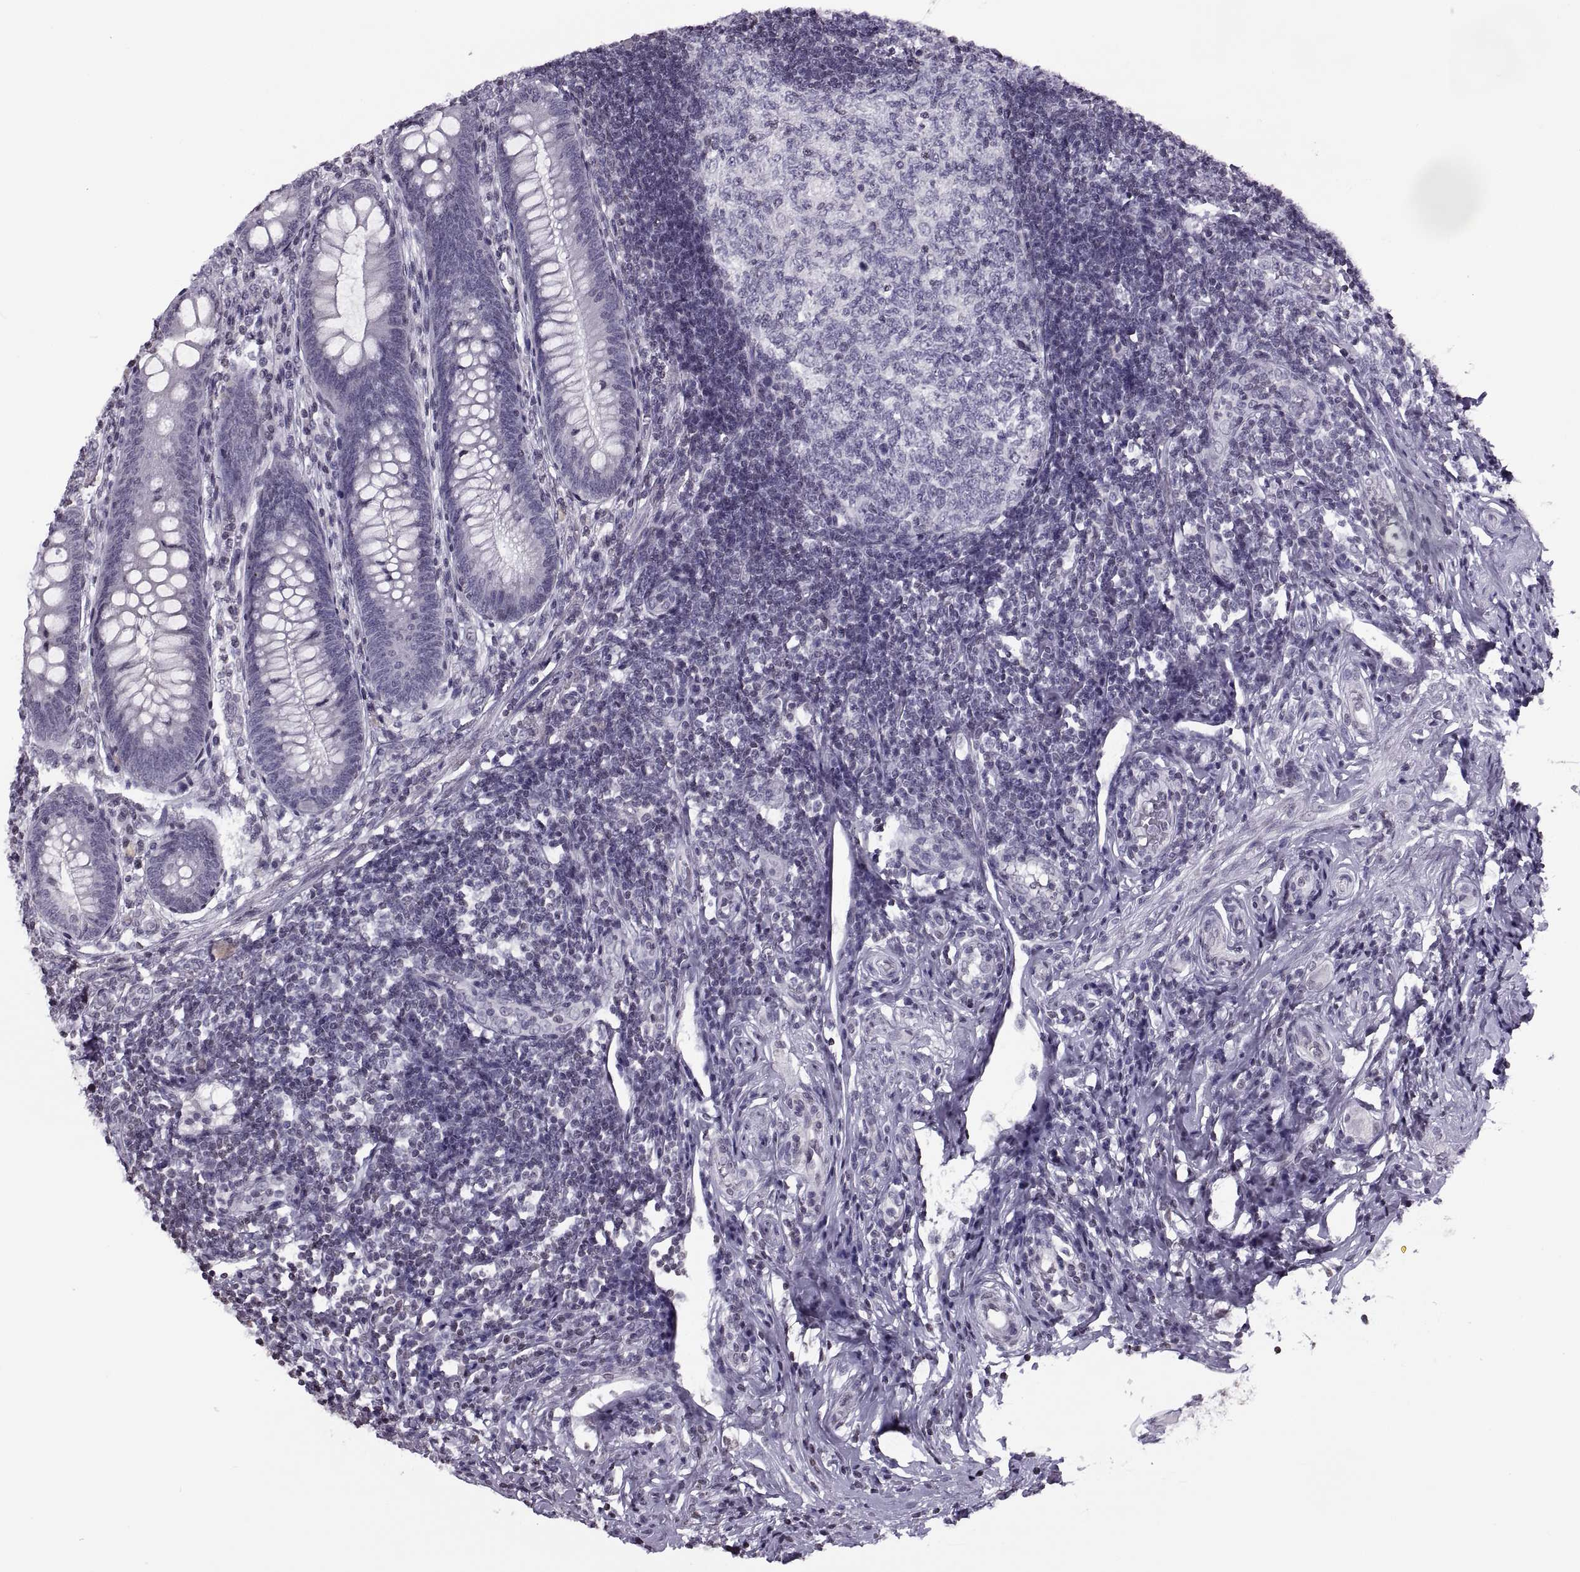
{"staining": {"intensity": "negative", "quantity": "none", "location": "none"}, "tissue": "appendix", "cell_type": "Glandular cells", "image_type": "normal", "snomed": [{"axis": "morphology", "description": "Normal tissue, NOS"}, {"axis": "morphology", "description": "Inflammation, NOS"}, {"axis": "topography", "description": "Appendix"}], "caption": "Photomicrograph shows no protein staining in glandular cells of normal appendix.", "gene": "H1", "patient": {"sex": "male", "age": 16}}